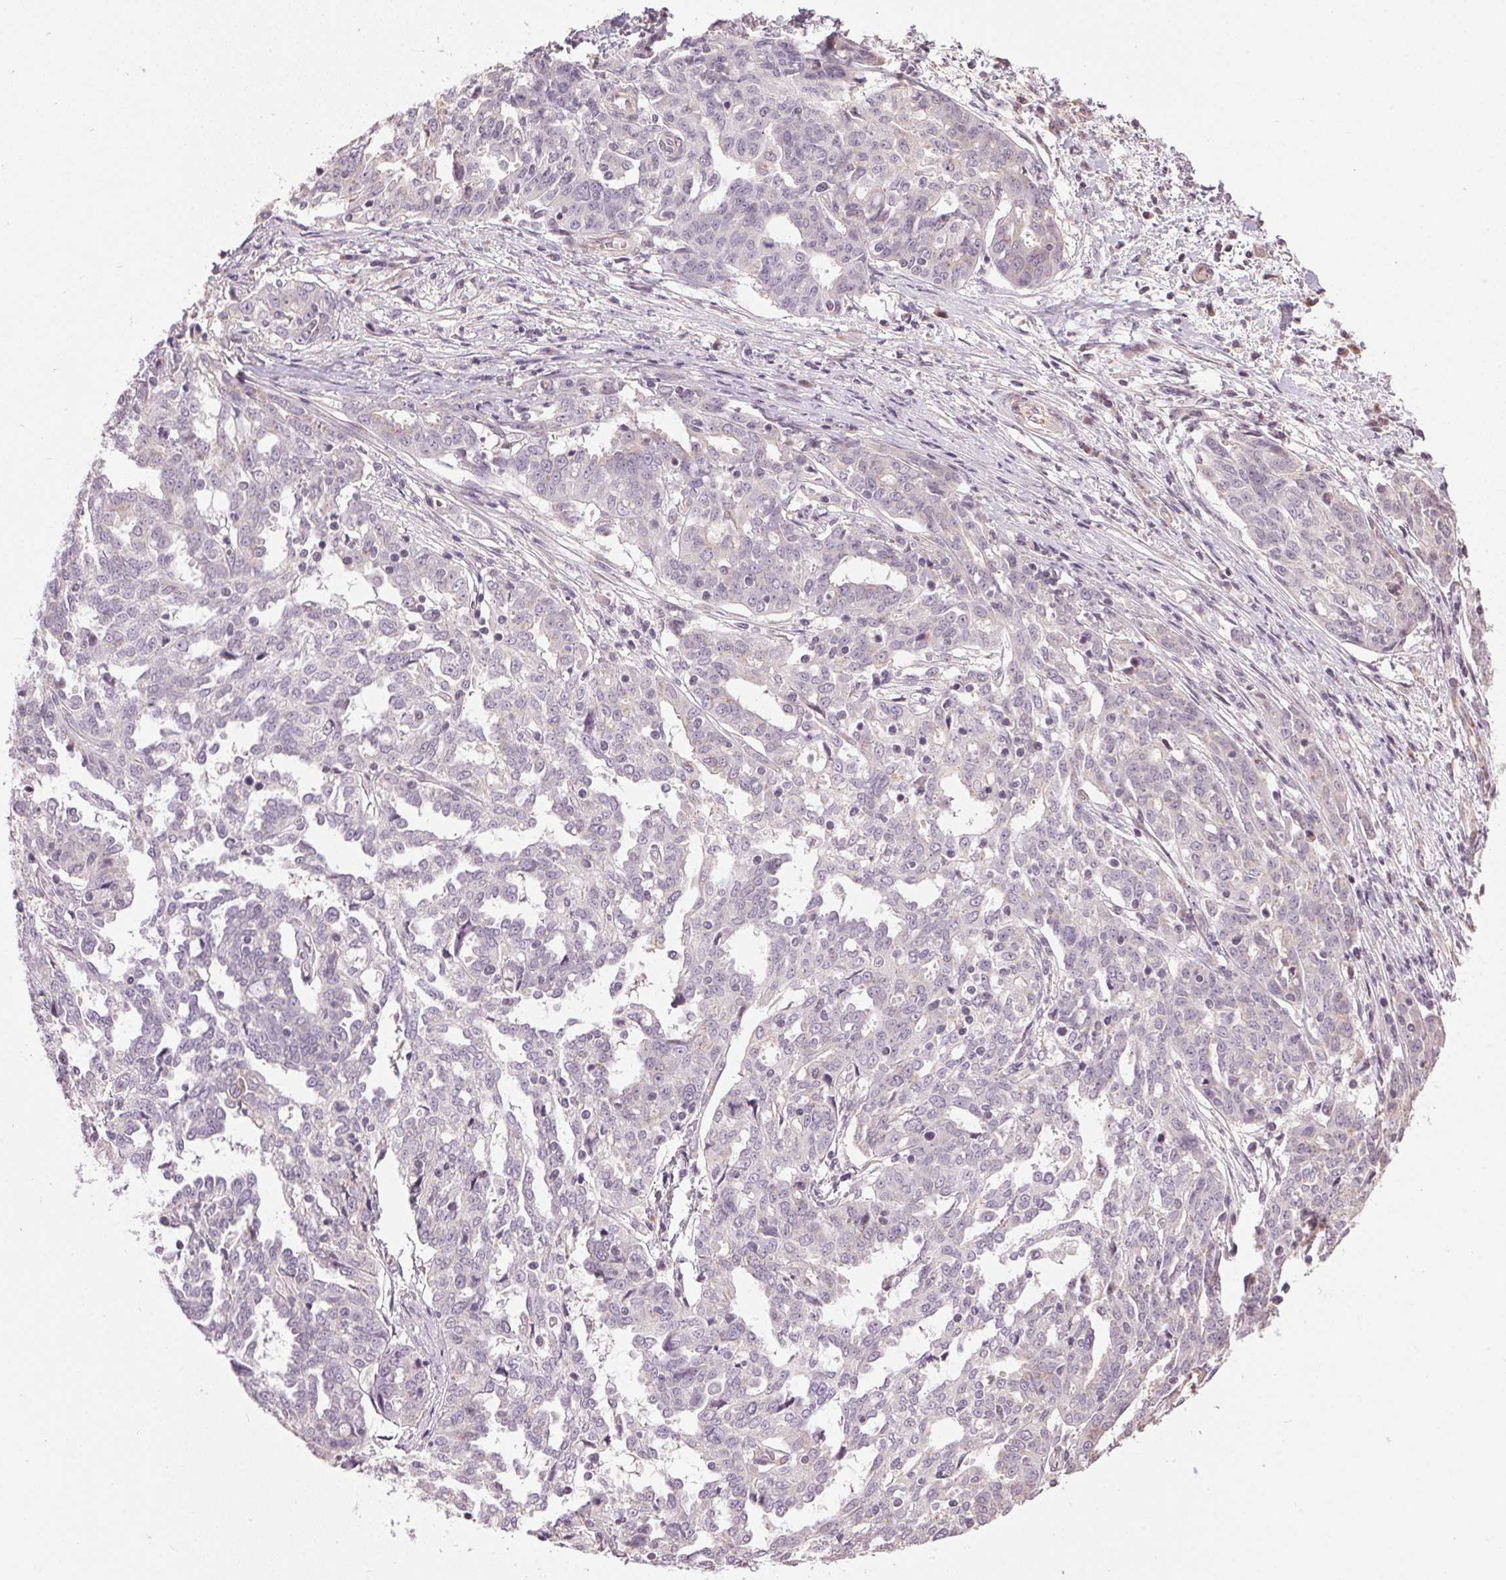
{"staining": {"intensity": "negative", "quantity": "none", "location": "none"}, "tissue": "ovarian cancer", "cell_type": "Tumor cells", "image_type": "cancer", "snomed": [{"axis": "morphology", "description": "Cystadenocarcinoma, serous, NOS"}, {"axis": "topography", "description": "Ovary"}], "caption": "Immunohistochemical staining of serous cystadenocarcinoma (ovarian) reveals no significant positivity in tumor cells.", "gene": "GOLPH3", "patient": {"sex": "female", "age": 67}}